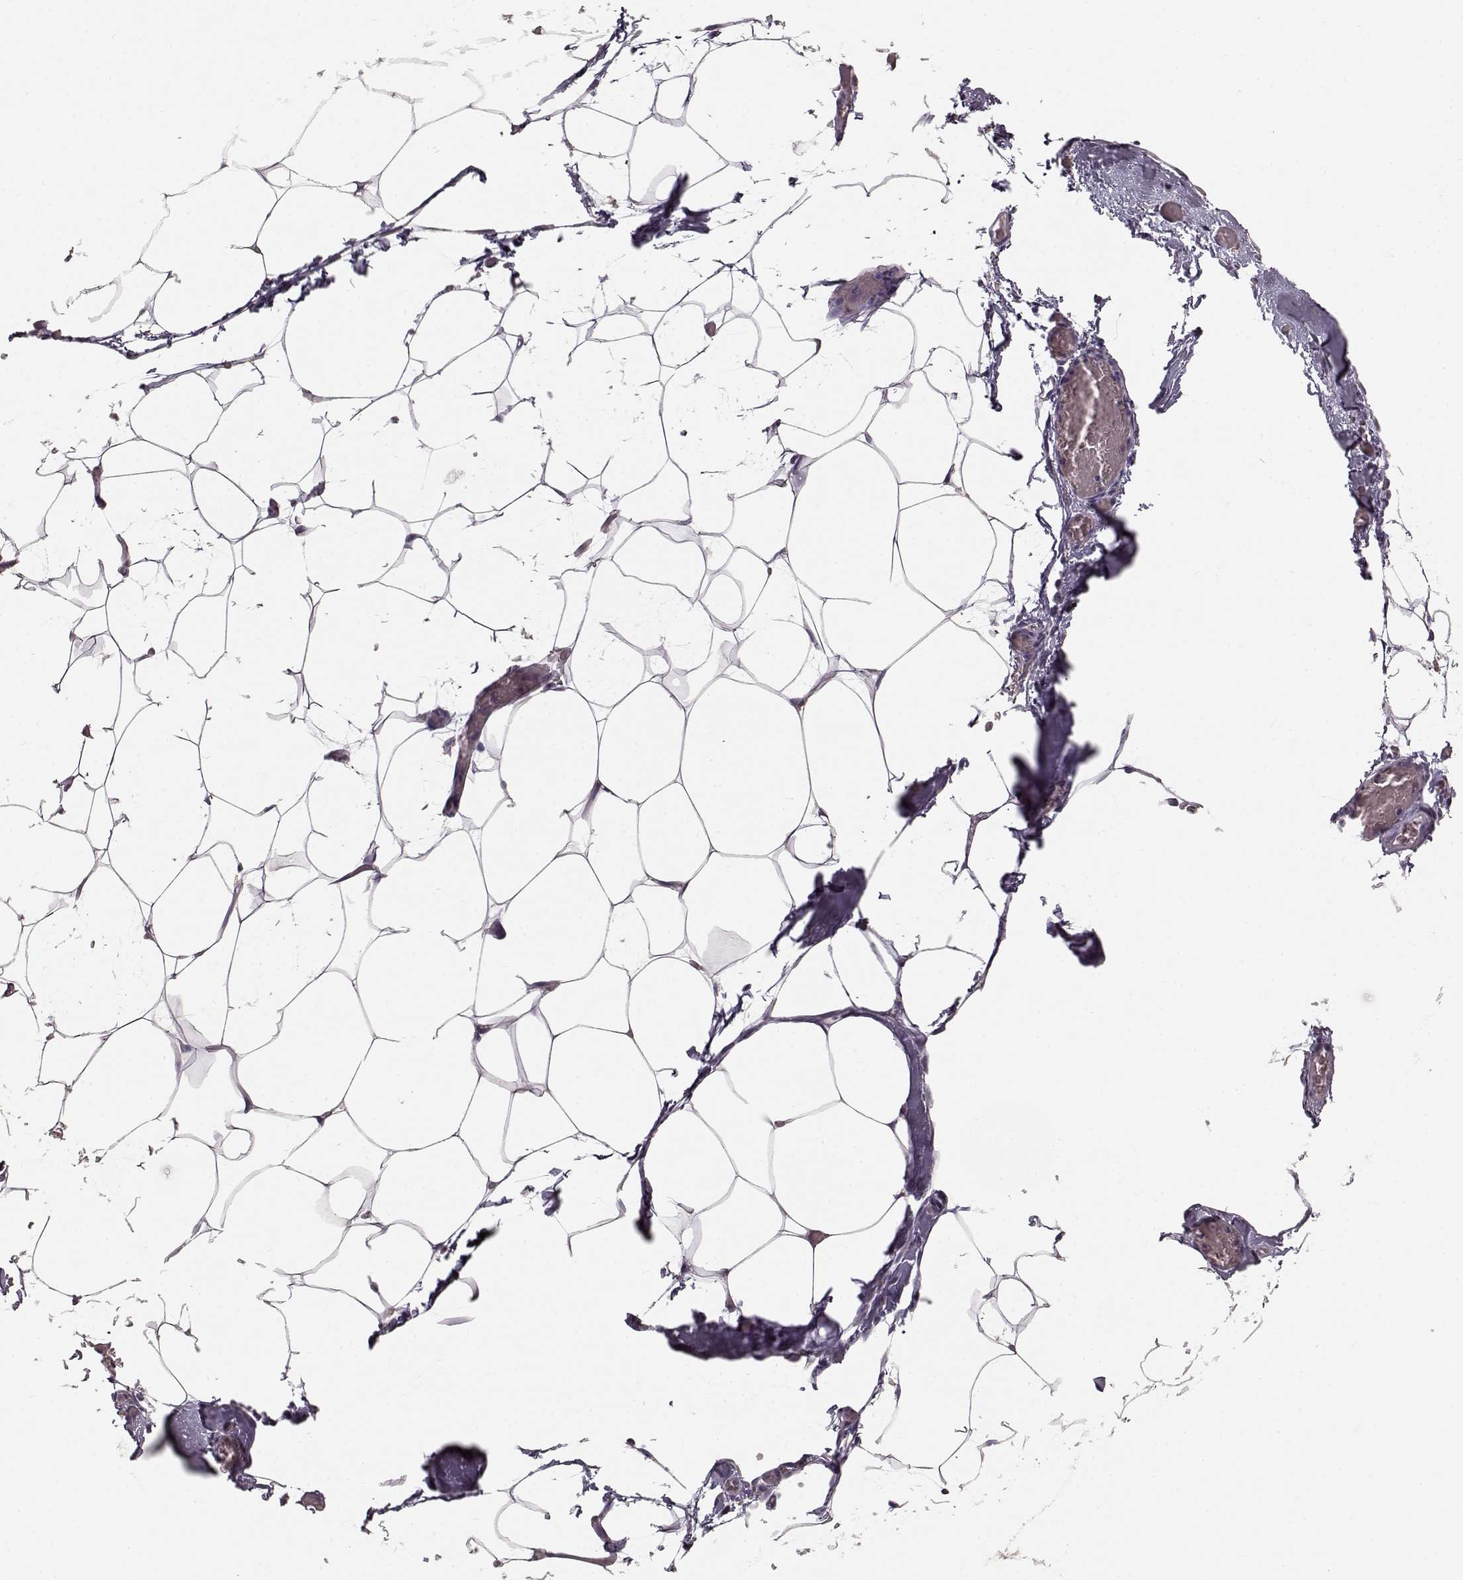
{"staining": {"intensity": "negative", "quantity": "none", "location": "none"}, "tissue": "adipose tissue", "cell_type": "Adipocytes", "image_type": "normal", "snomed": [{"axis": "morphology", "description": "Normal tissue, NOS"}, {"axis": "topography", "description": "Adipose tissue"}], "caption": "Human adipose tissue stained for a protein using immunohistochemistry displays no expression in adipocytes.", "gene": "GABRG3", "patient": {"sex": "male", "age": 57}}